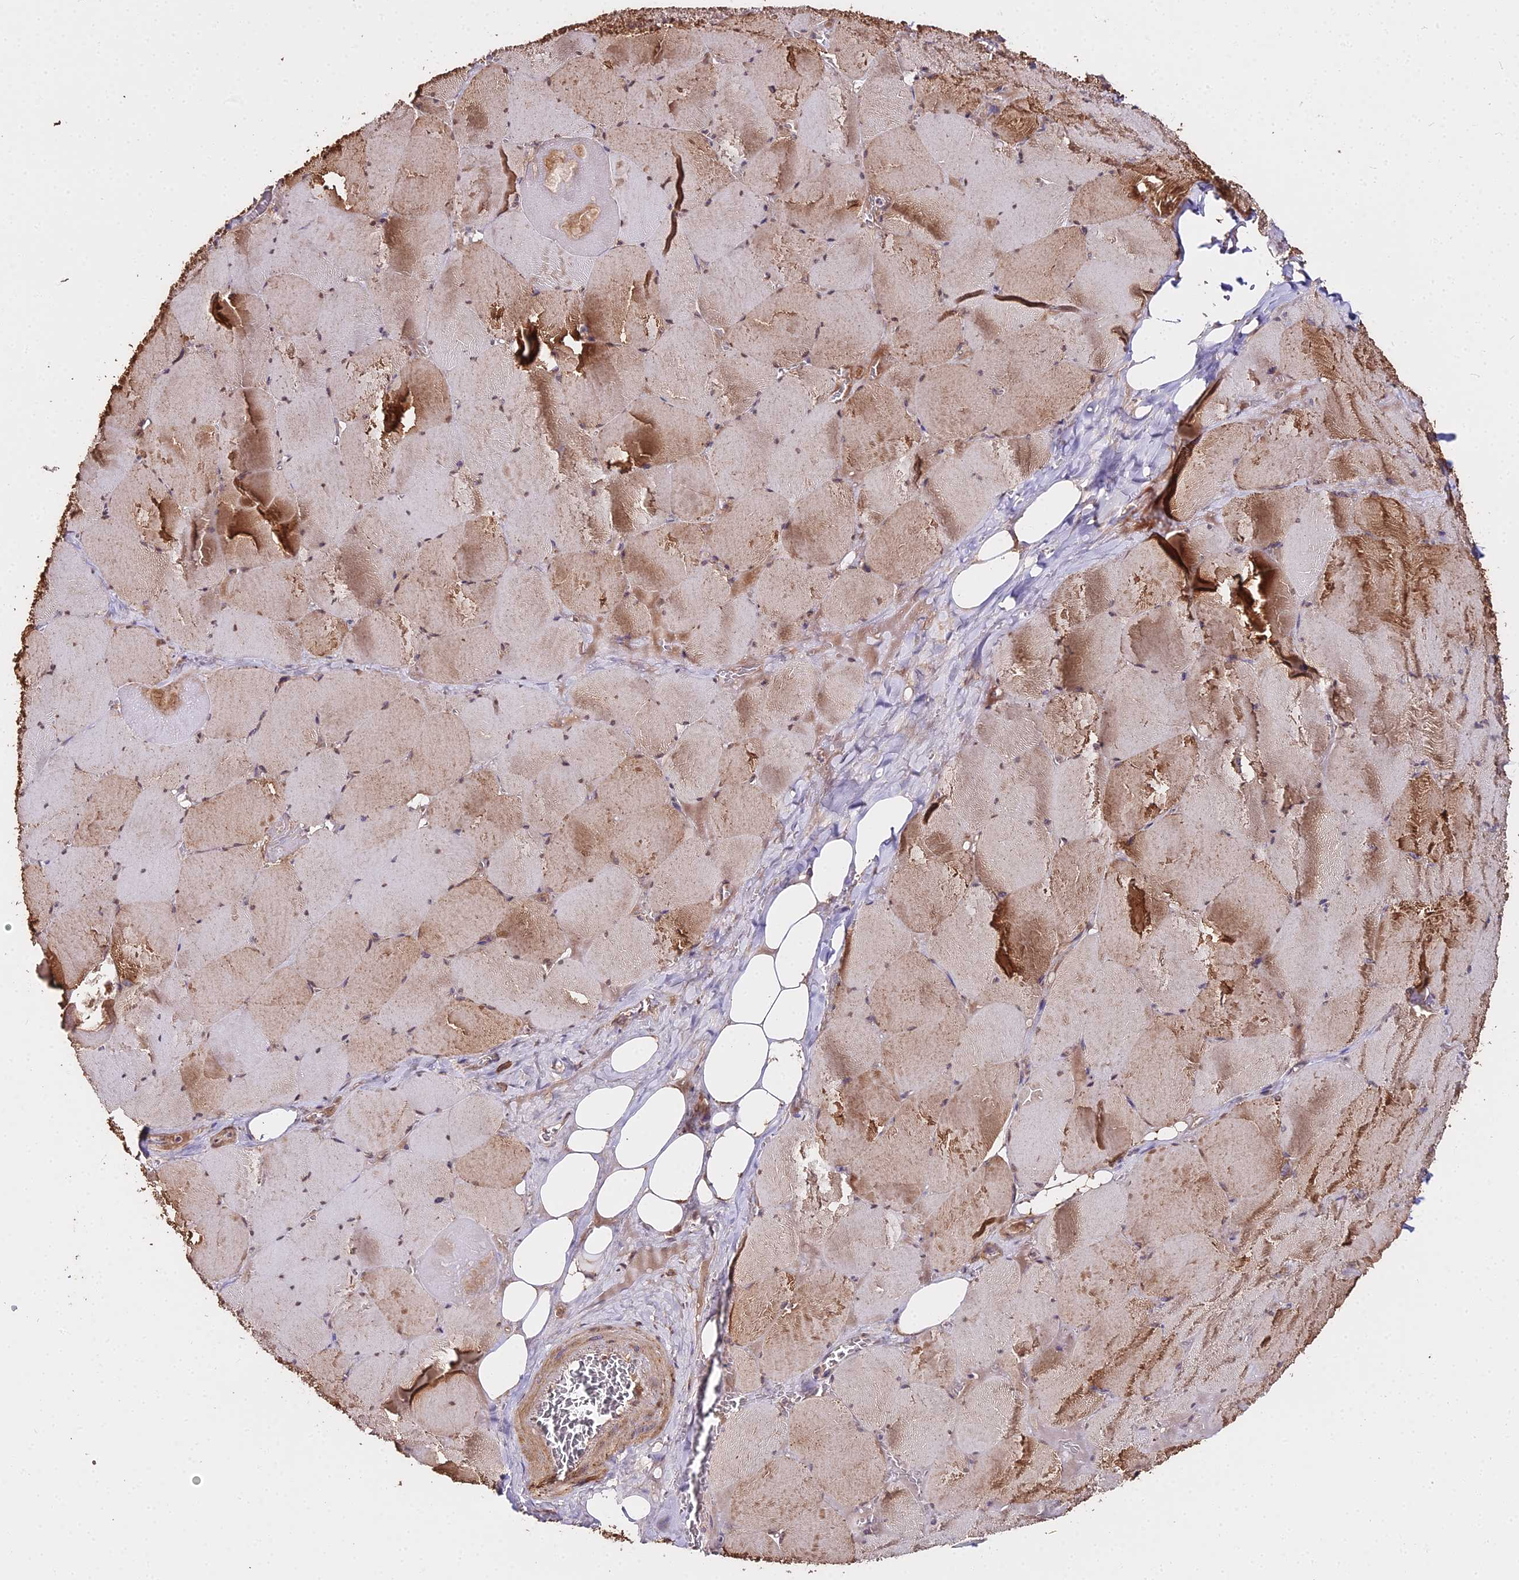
{"staining": {"intensity": "moderate", "quantity": "25%-75%", "location": "cytoplasmic/membranous"}, "tissue": "skeletal muscle", "cell_type": "Myocytes", "image_type": "normal", "snomed": [{"axis": "morphology", "description": "Normal tissue, NOS"}, {"axis": "topography", "description": "Skeletal muscle"}, {"axis": "topography", "description": "Head-Neck"}], "caption": "IHC staining of unremarkable skeletal muscle, which displays medium levels of moderate cytoplasmic/membranous staining in about 25%-75% of myocytes indicating moderate cytoplasmic/membranous protein positivity. The staining was performed using DAB (3,3'-diaminobenzidine) (brown) for protein detection and nuclei were counterstained in hematoxylin (blue).", "gene": "METTL13", "patient": {"sex": "male", "age": 66}}